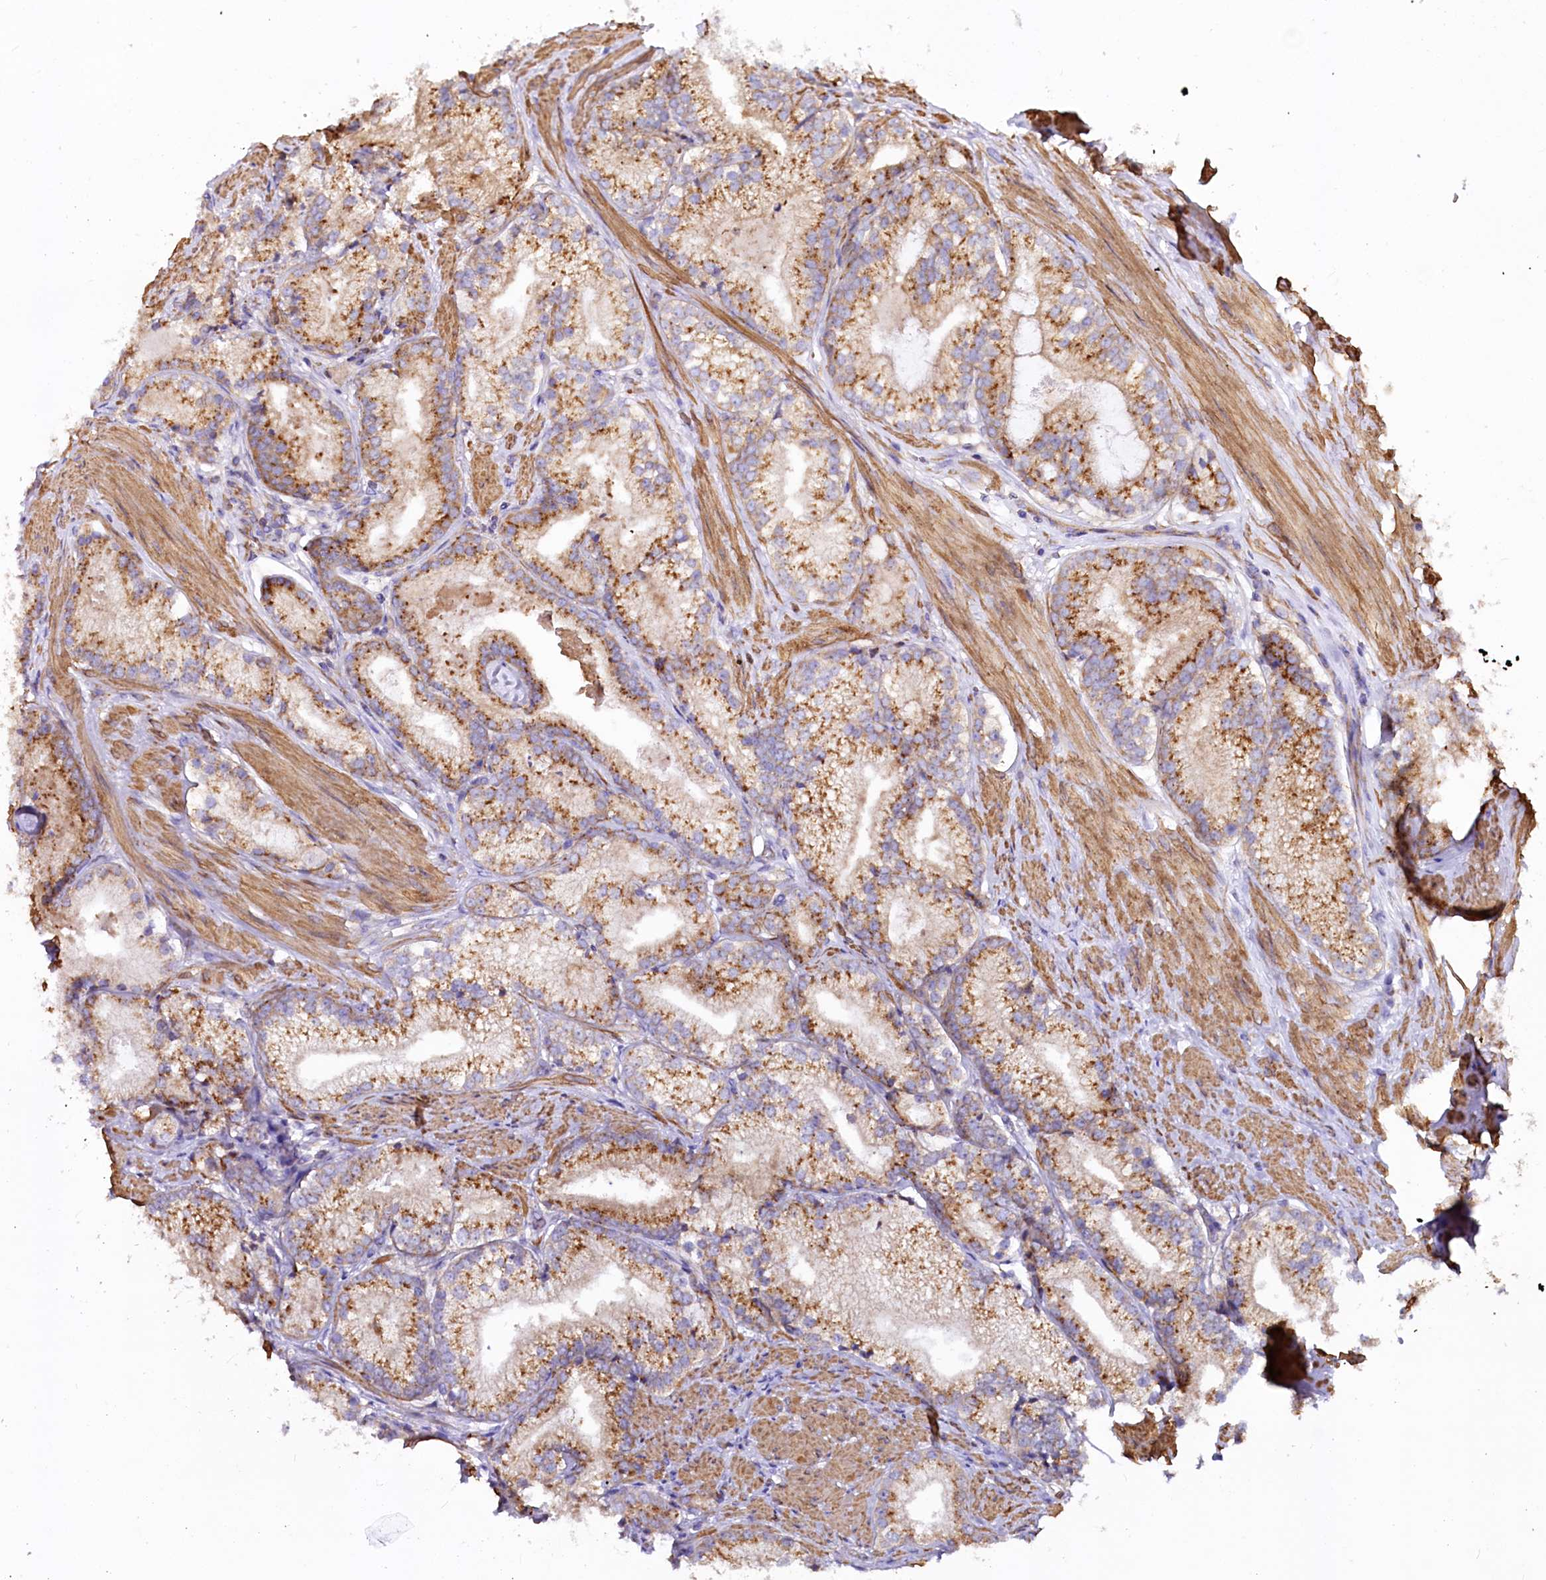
{"staining": {"intensity": "moderate", "quantity": ">75%", "location": "cytoplasmic/membranous"}, "tissue": "prostate cancer", "cell_type": "Tumor cells", "image_type": "cancer", "snomed": [{"axis": "morphology", "description": "Adenocarcinoma, High grade"}, {"axis": "topography", "description": "Prostate"}], "caption": "IHC (DAB (3,3'-diaminobenzidine)) staining of human prostate adenocarcinoma (high-grade) shows moderate cytoplasmic/membranous protein expression in approximately >75% of tumor cells.", "gene": "STX6", "patient": {"sex": "male", "age": 66}}